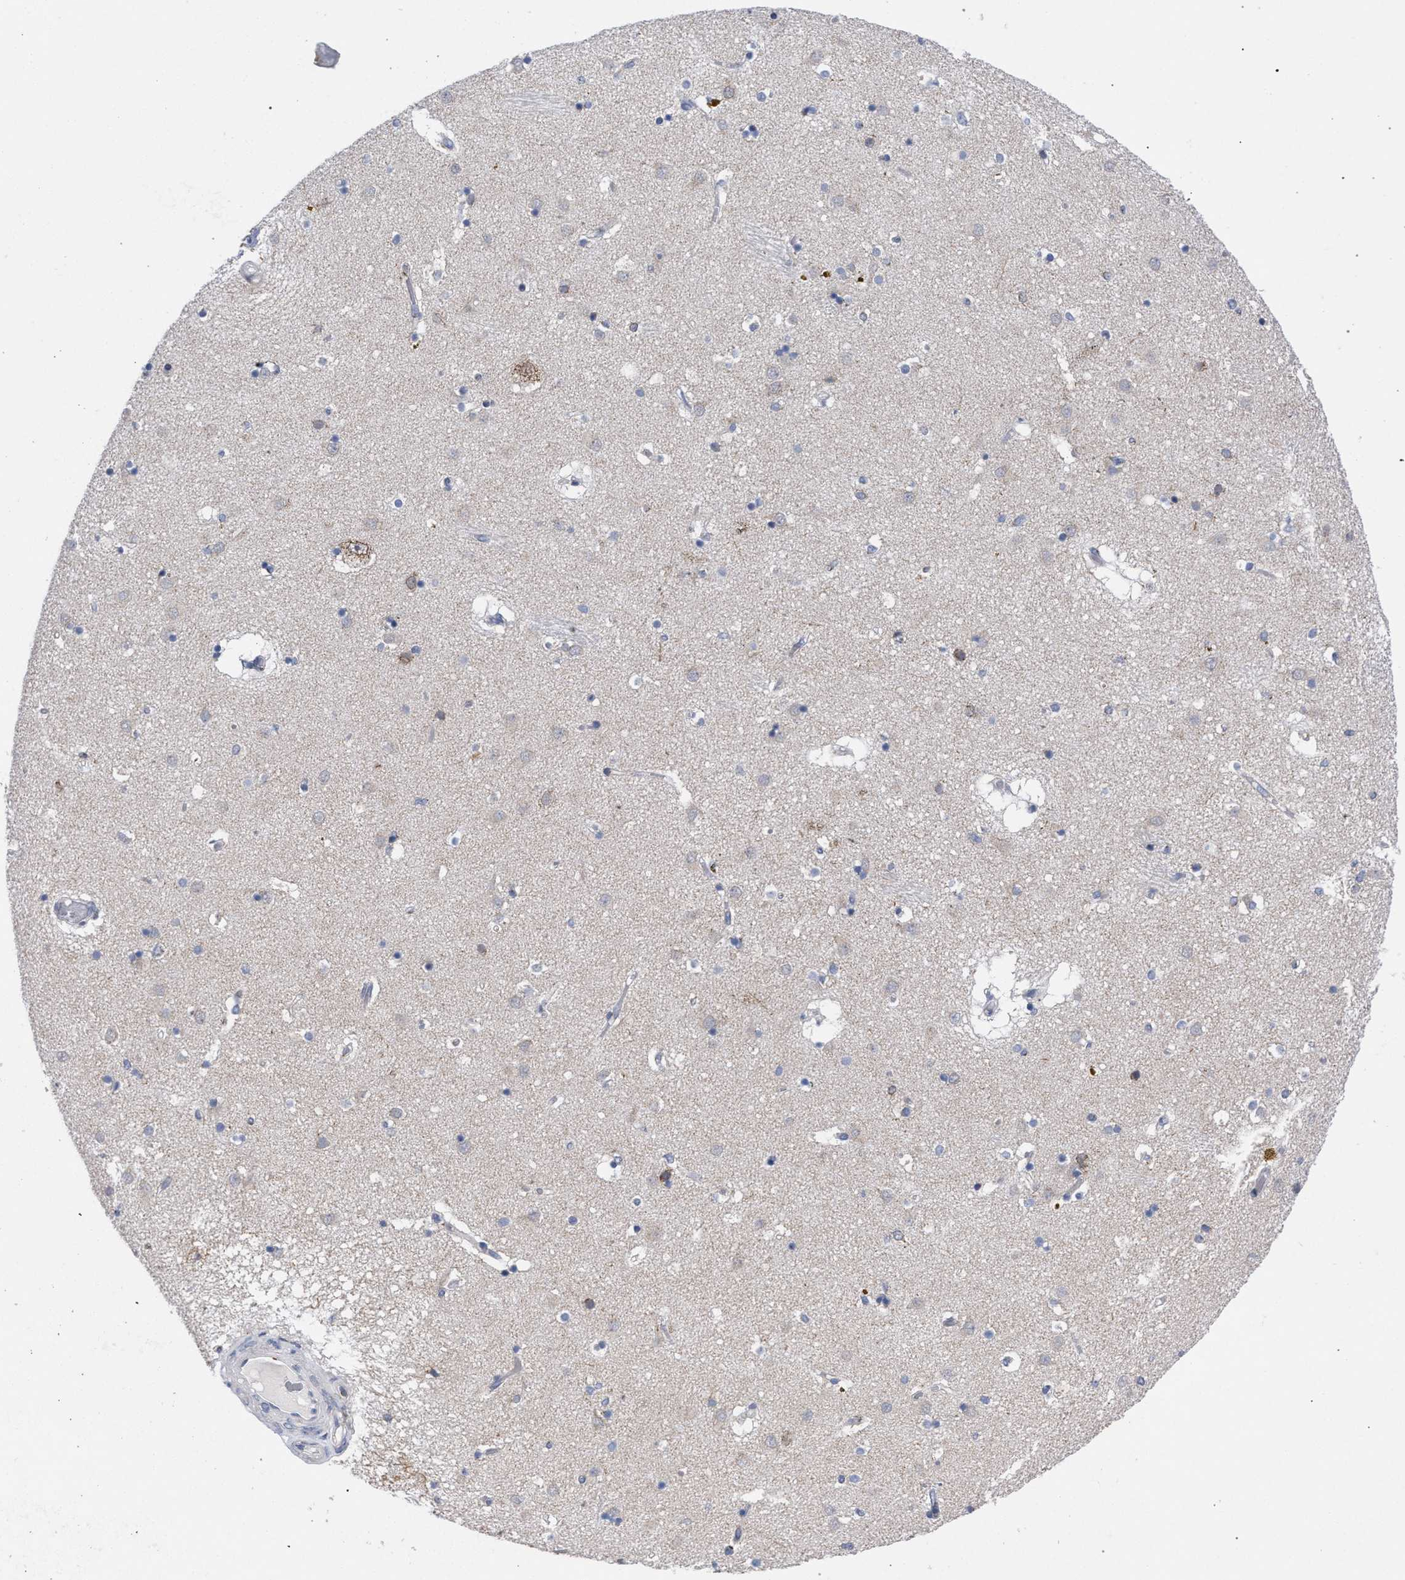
{"staining": {"intensity": "weak", "quantity": "<25%", "location": "cytoplasmic/membranous"}, "tissue": "caudate", "cell_type": "Glial cells", "image_type": "normal", "snomed": [{"axis": "morphology", "description": "Normal tissue, NOS"}, {"axis": "topography", "description": "Lateral ventricle wall"}], "caption": "The photomicrograph exhibits no staining of glial cells in normal caudate.", "gene": "GOLGA2", "patient": {"sex": "male", "age": 70}}